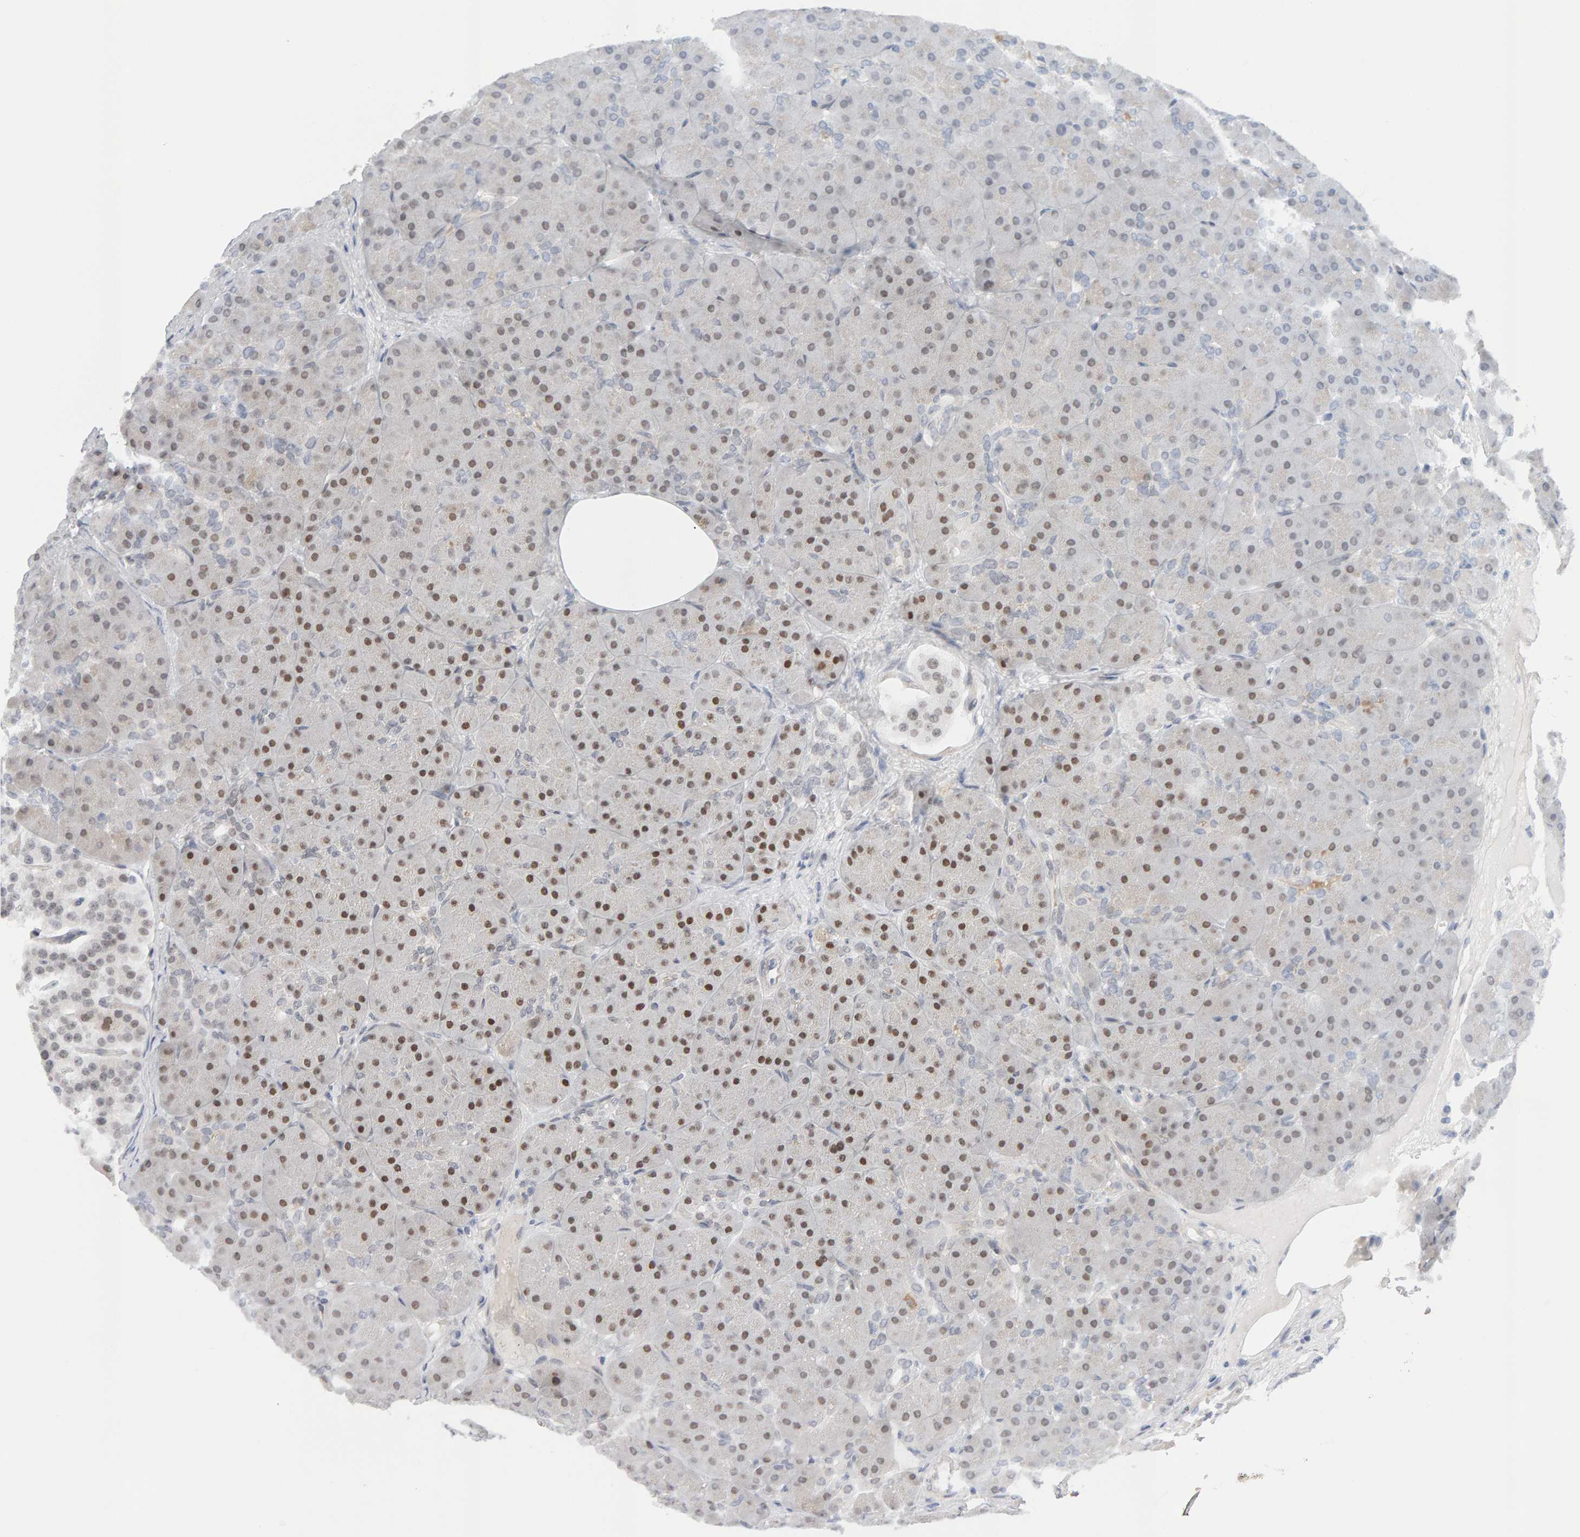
{"staining": {"intensity": "moderate", "quantity": ">75%", "location": "nuclear"}, "tissue": "pancreas", "cell_type": "Exocrine glandular cells", "image_type": "normal", "snomed": [{"axis": "morphology", "description": "Normal tissue, NOS"}, {"axis": "topography", "description": "Pancreas"}], "caption": "Benign pancreas demonstrates moderate nuclear staining in approximately >75% of exocrine glandular cells, visualized by immunohistochemistry. Nuclei are stained in blue.", "gene": "HNF4A", "patient": {"sex": "male", "age": 66}}